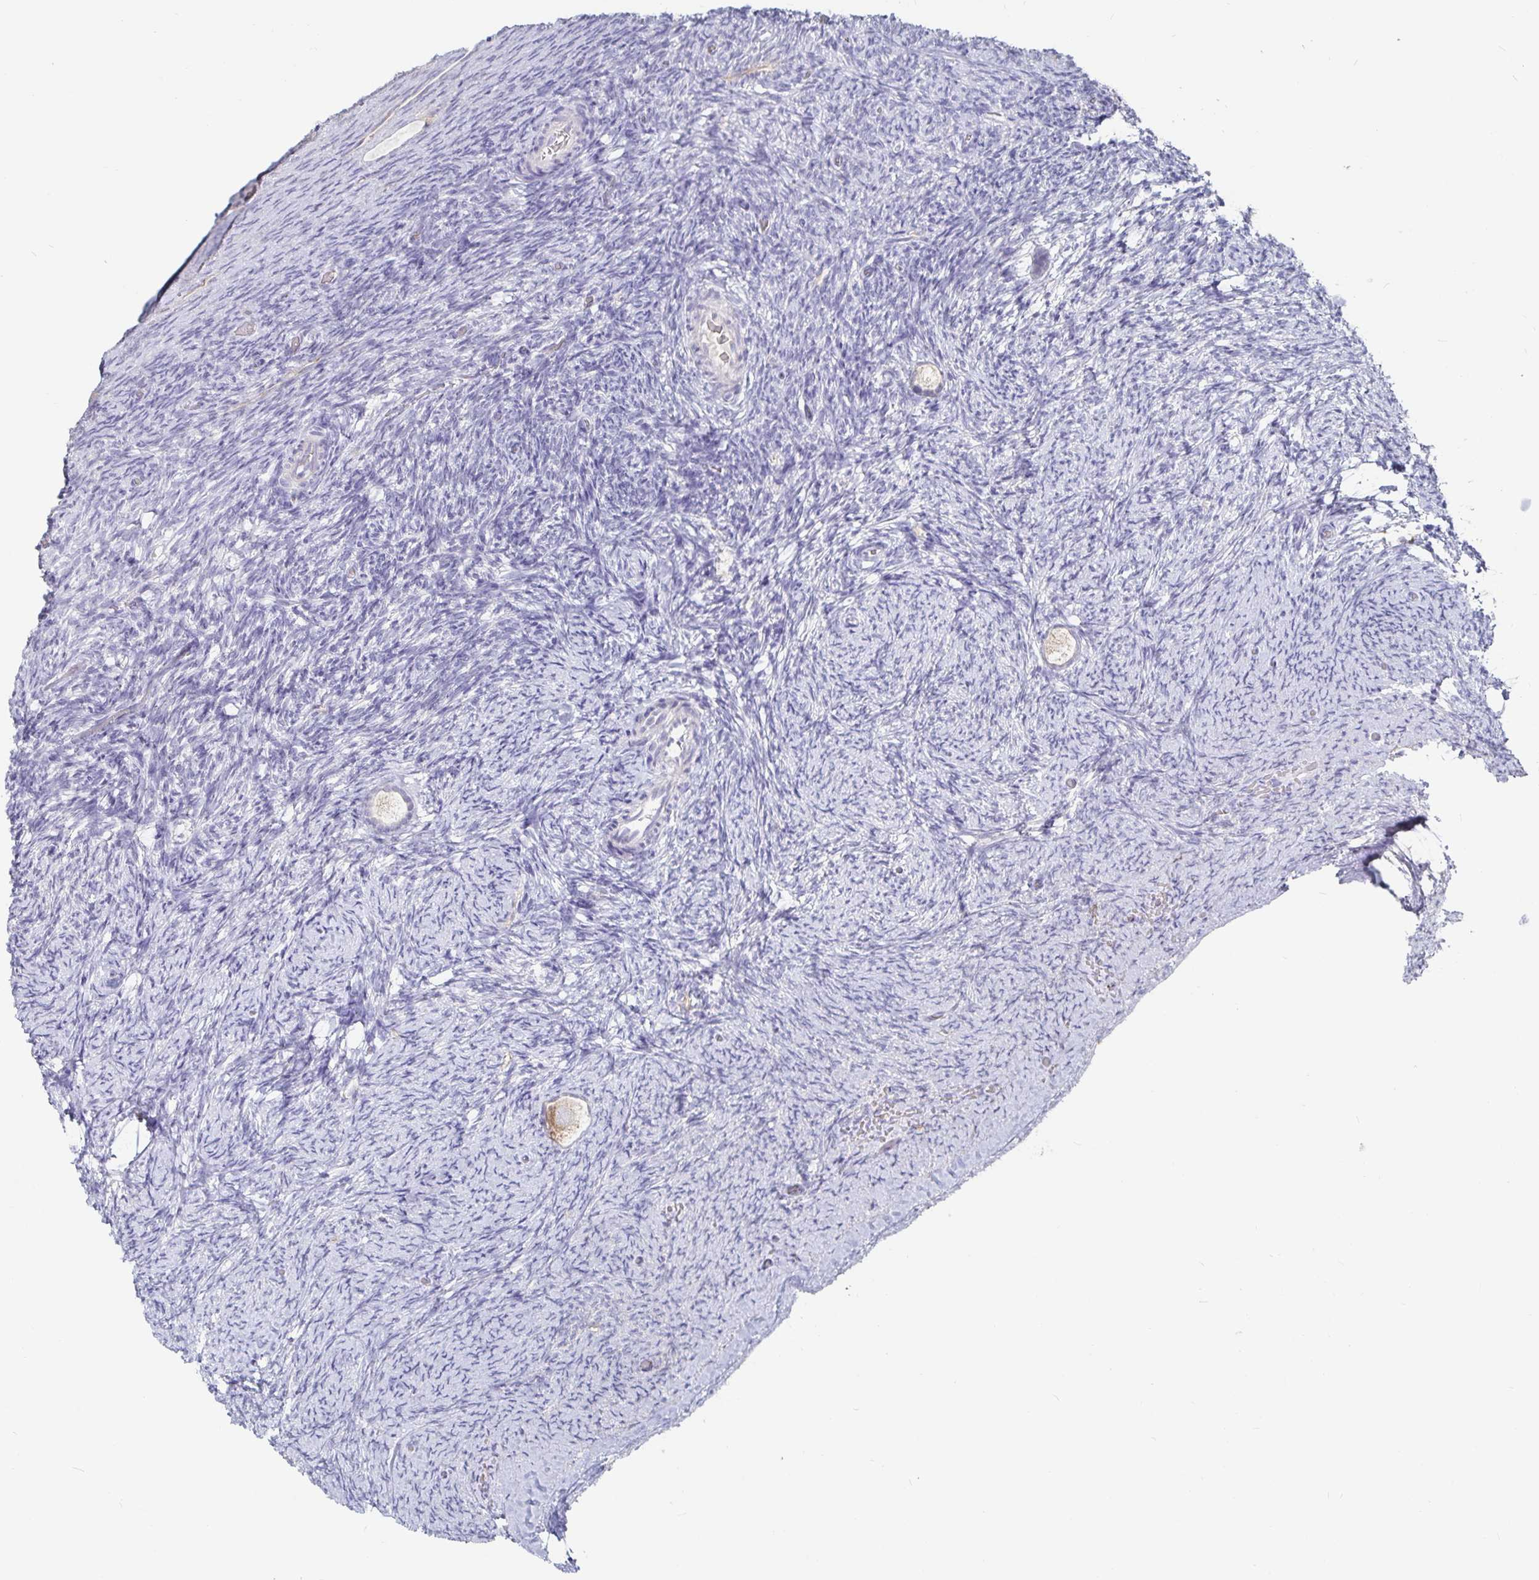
{"staining": {"intensity": "moderate", "quantity": "25%-75%", "location": "cytoplasmic/membranous"}, "tissue": "ovary", "cell_type": "Follicle cells", "image_type": "normal", "snomed": [{"axis": "morphology", "description": "Normal tissue, NOS"}, {"axis": "topography", "description": "Ovary"}], "caption": "A medium amount of moderate cytoplasmic/membranous staining is present in approximately 25%-75% of follicle cells in benign ovary.", "gene": "SPPL3", "patient": {"sex": "female", "age": 34}}